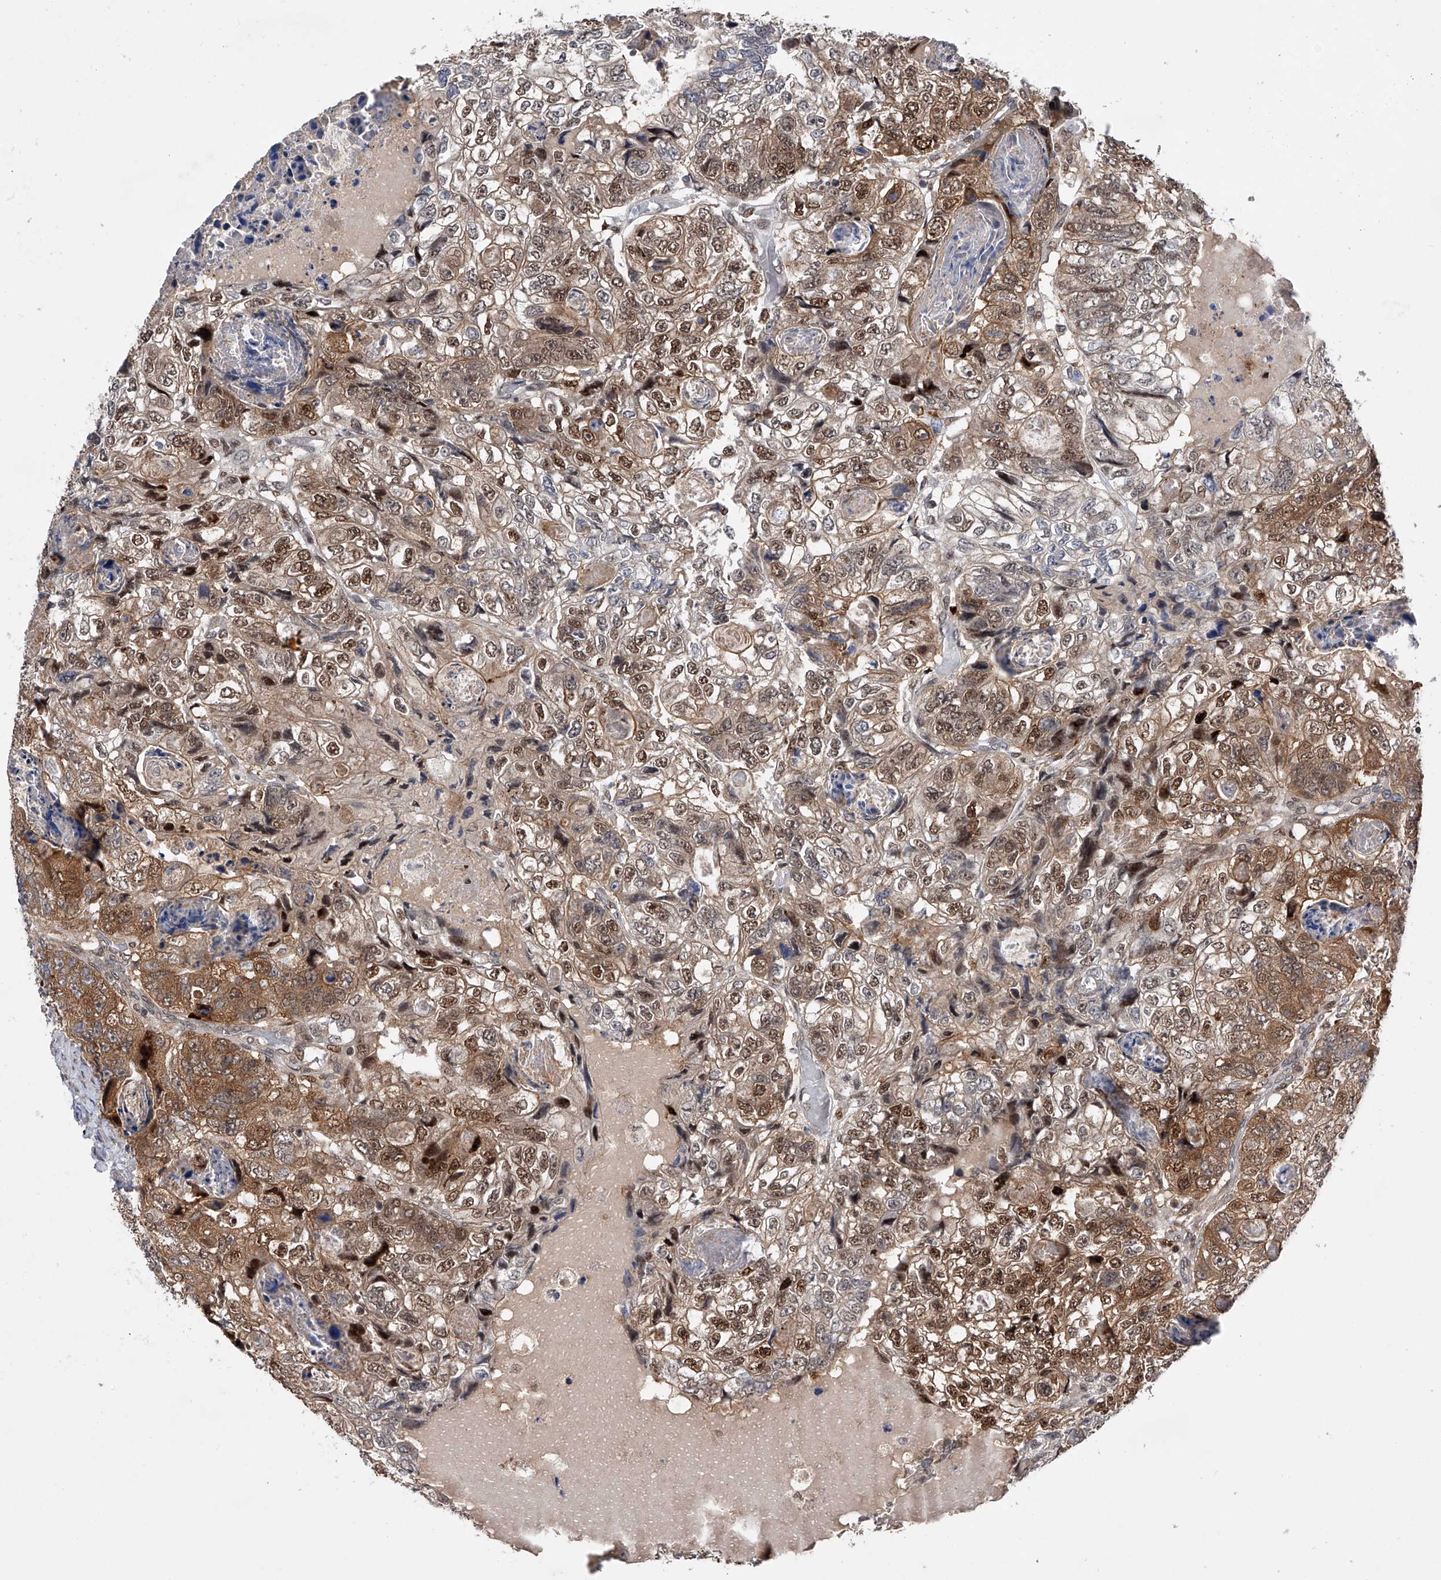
{"staining": {"intensity": "moderate", "quantity": ">75%", "location": "cytoplasmic/membranous,nuclear"}, "tissue": "colorectal cancer", "cell_type": "Tumor cells", "image_type": "cancer", "snomed": [{"axis": "morphology", "description": "Adenocarcinoma, NOS"}, {"axis": "topography", "description": "Rectum"}], "caption": "Protein positivity by immunohistochemistry (IHC) shows moderate cytoplasmic/membranous and nuclear positivity in about >75% of tumor cells in colorectal cancer (adenocarcinoma).", "gene": "RWDD2A", "patient": {"sex": "male", "age": 59}}